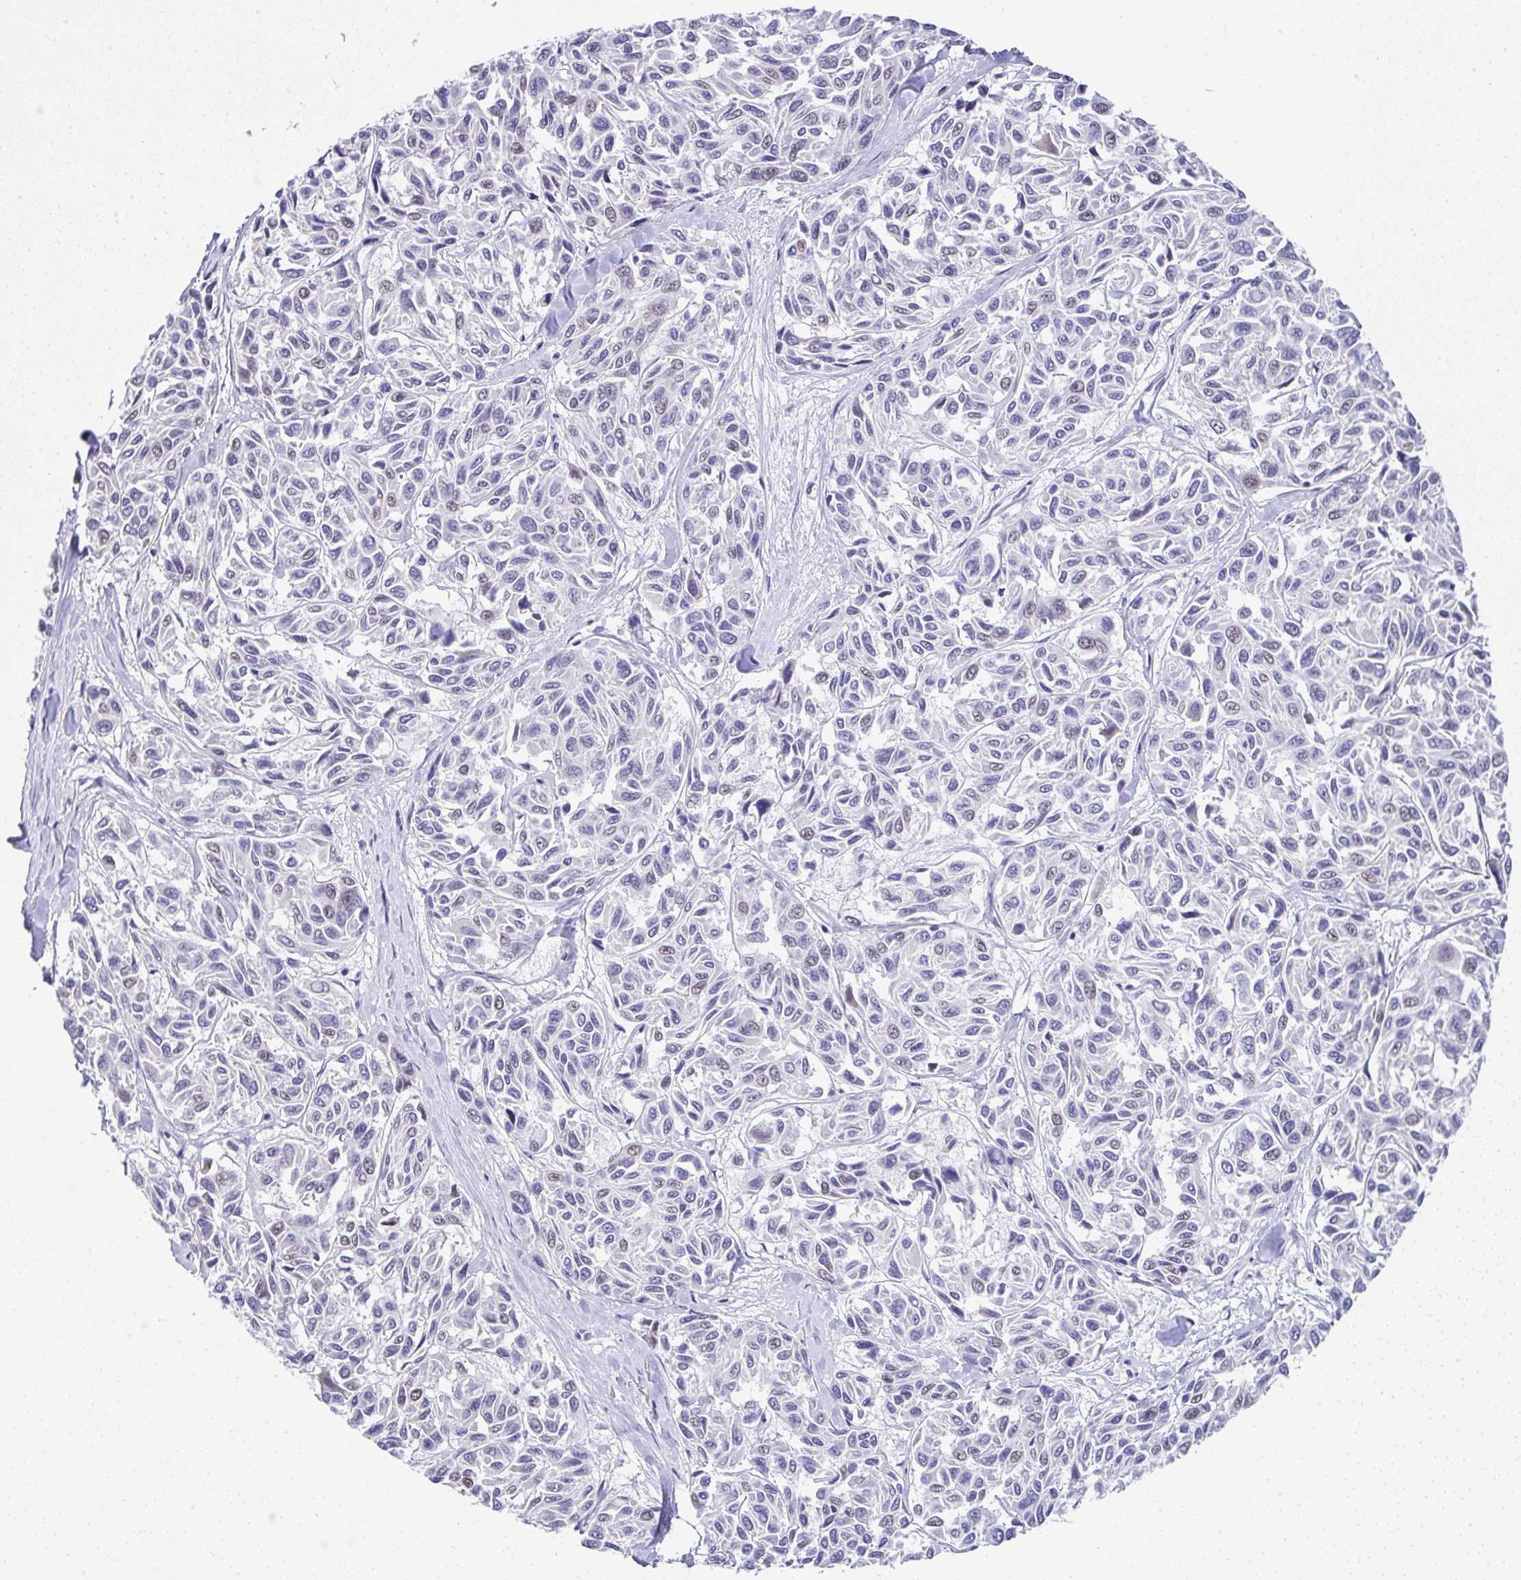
{"staining": {"intensity": "moderate", "quantity": "25%-75%", "location": "nuclear"}, "tissue": "melanoma", "cell_type": "Tumor cells", "image_type": "cancer", "snomed": [{"axis": "morphology", "description": "Malignant melanoma, NOS"}, {"axis": "topography", "description": "Skin"}], "caption": "IHC (DAB) staining of human melanoma demonstrates moderate nuclear protein positivity in about 25%-75% of tumor cells. (Stains: DAB (3,3'-diaminobenzidine) in brown, nuclei in blue, Microscopy: brightfield microscopy at high magnification).", "gene": "NR1D2", "patient": {"sex": "female", "age": 66}}